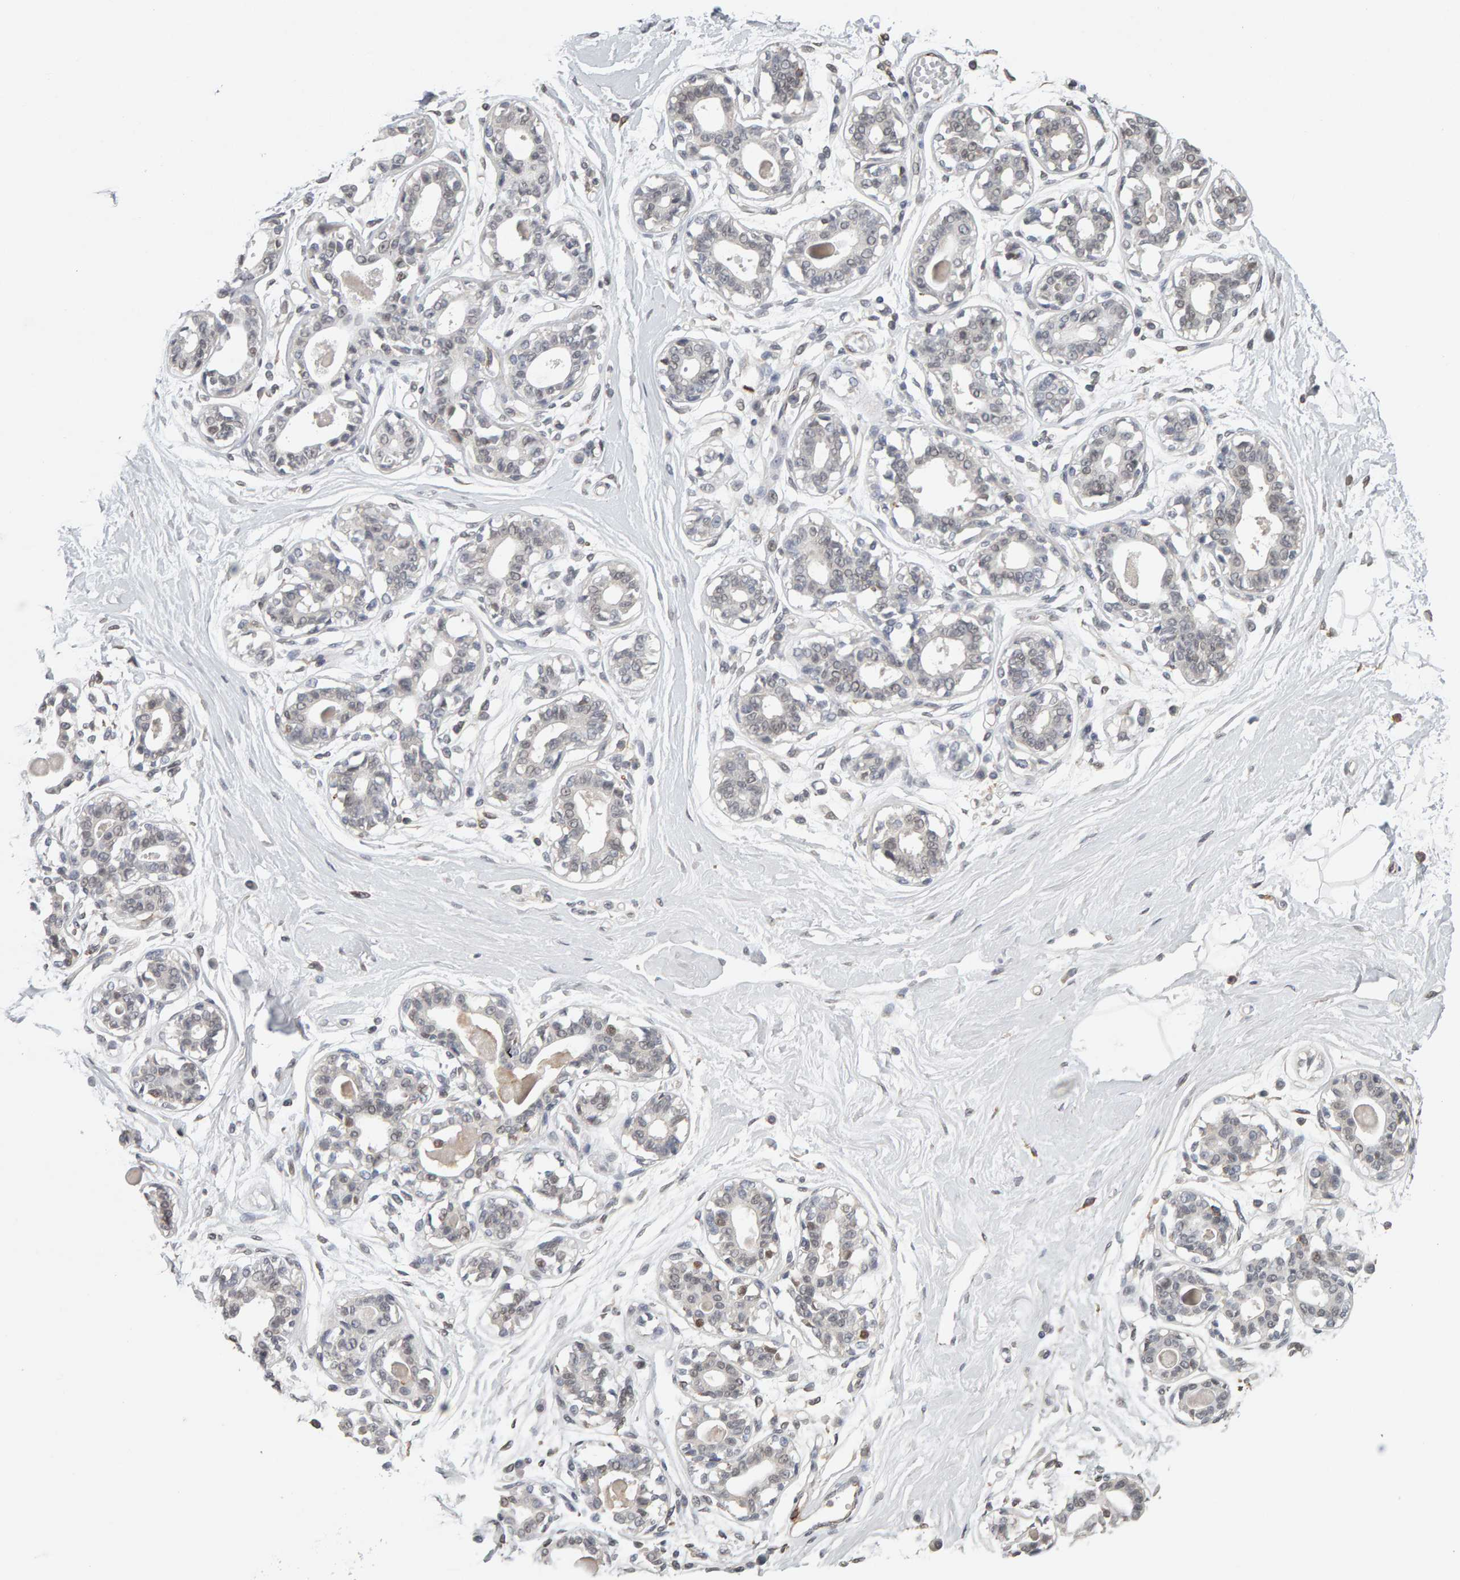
{"staining": {"intensity": "moderate", "quantity": "<25%", "location": "nuclear"}, "tissue": "breast", "cell_type": "Adipocytes", "image_type": "normal", "snomed": [{"axis": "morphology", "description": "Normal tissue, NOS"}, {"axis": "topography", "description": "Breast"}], "caption": "Immunohistochemistry photomicrograph of normal breast: breast stained using immunohistochemistry demonstrates low levels of moderate protein expression localized specifically in the nuclear of adipocytes, appearing as a nuclear brown color.", "gene": "TEFM", "patient": {"sex": "female", "age": 45}}